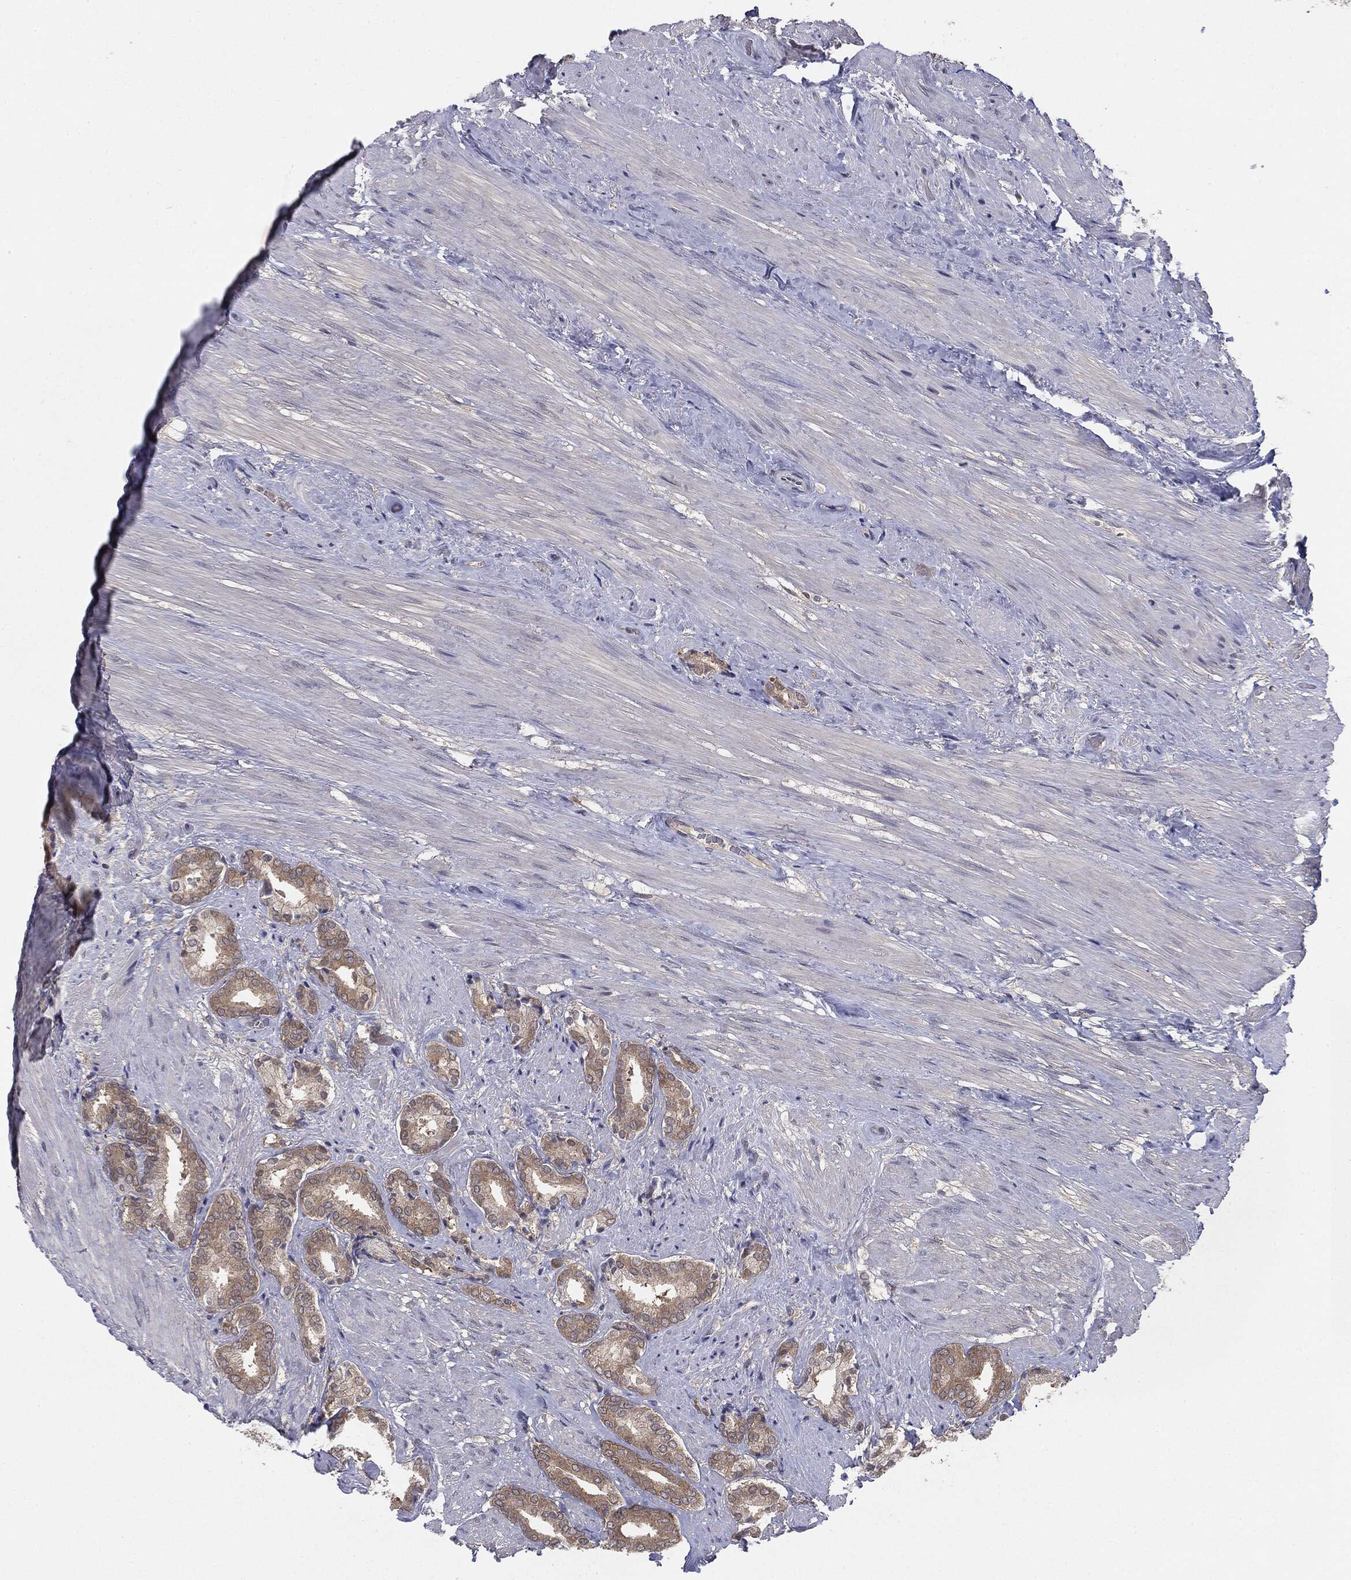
{"staining": {"intensity": "negative", "quantity": "none", "location": "none"}, "tissue": "prostate cancer", "cell_type": "Tumor cells", "image_type": "cancer", "snomed": [{"axis": "morphology", "description": "Adenocarcinoma, High grade"}, {"axis": "topography", "description": "Prostate"}], "caption": "The histopathology image displays no significant positivity in tumor cells of prostate cancer (high-grade adenocarcinoma). The staining is performed using DAB (3,3'-diaminobenzidine) brown chromogen with nuclei counter-stained in using hematoxylin.", "gene": "KRT7", "patient": {"sex": "male", "age": 56}}